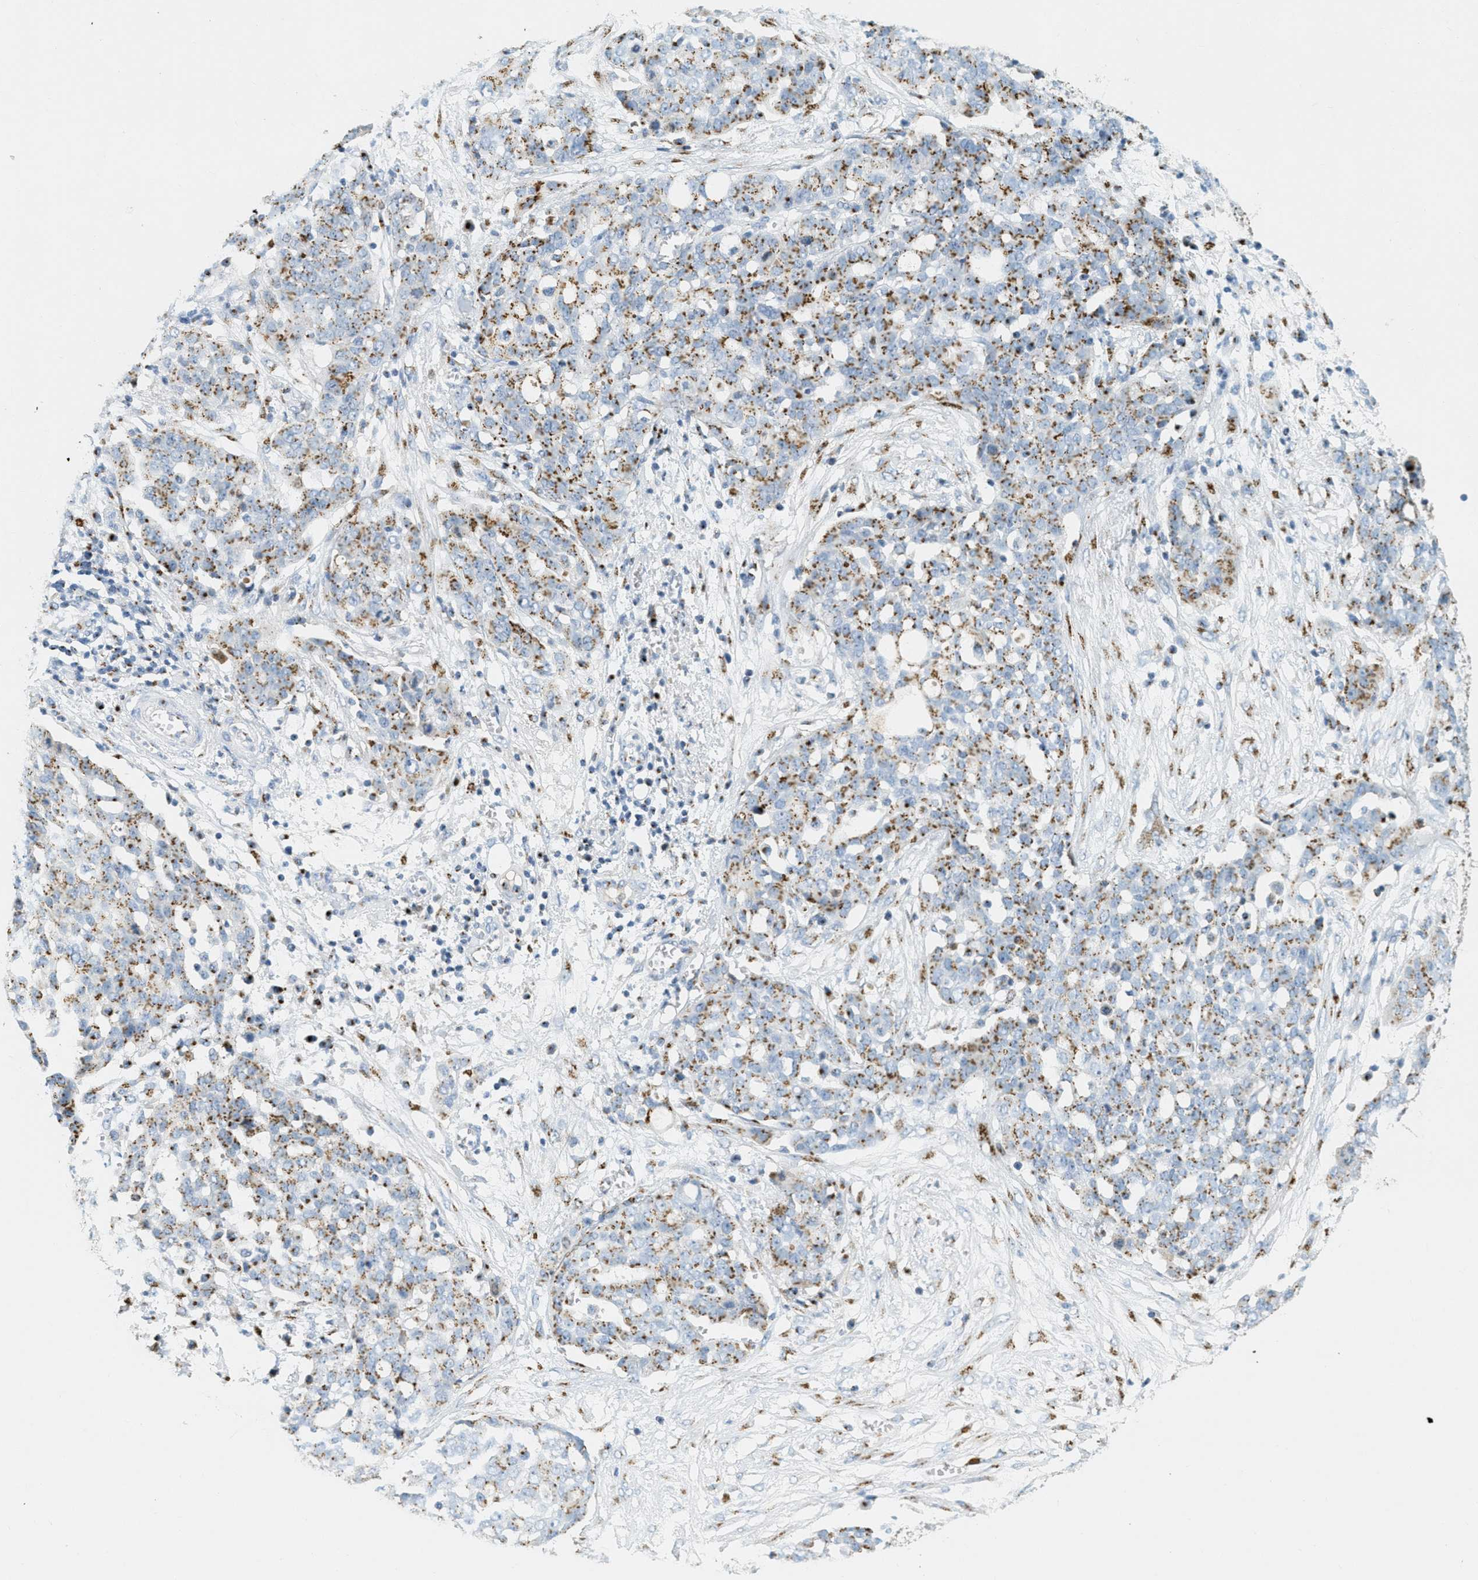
{"staining": {"intensity": "moderate", "quantity": "25%-75%", "location": "cytoplasmic/membranous"}, "tissue": "ovarian cancer", "cell_type": "Tumor cells", "image_type": "cancer", "snomed": [{"axis": "morphology", "description": "Cystadenocarcinoma, serous, NOS"}, {"axis": "topography", "description": "Soft tissue"}, {"axis": "topography", "description": "Ovary"}], "caption": "A photomicrograph of human ovarian cancer (serous cystadenocarcinoma) stained for a protein reveals moderate cytoplasmic/membranous brown staining in tumor cells.", "gene": "ENTPD4", "patient": {"sex": "female", "age": 57}}